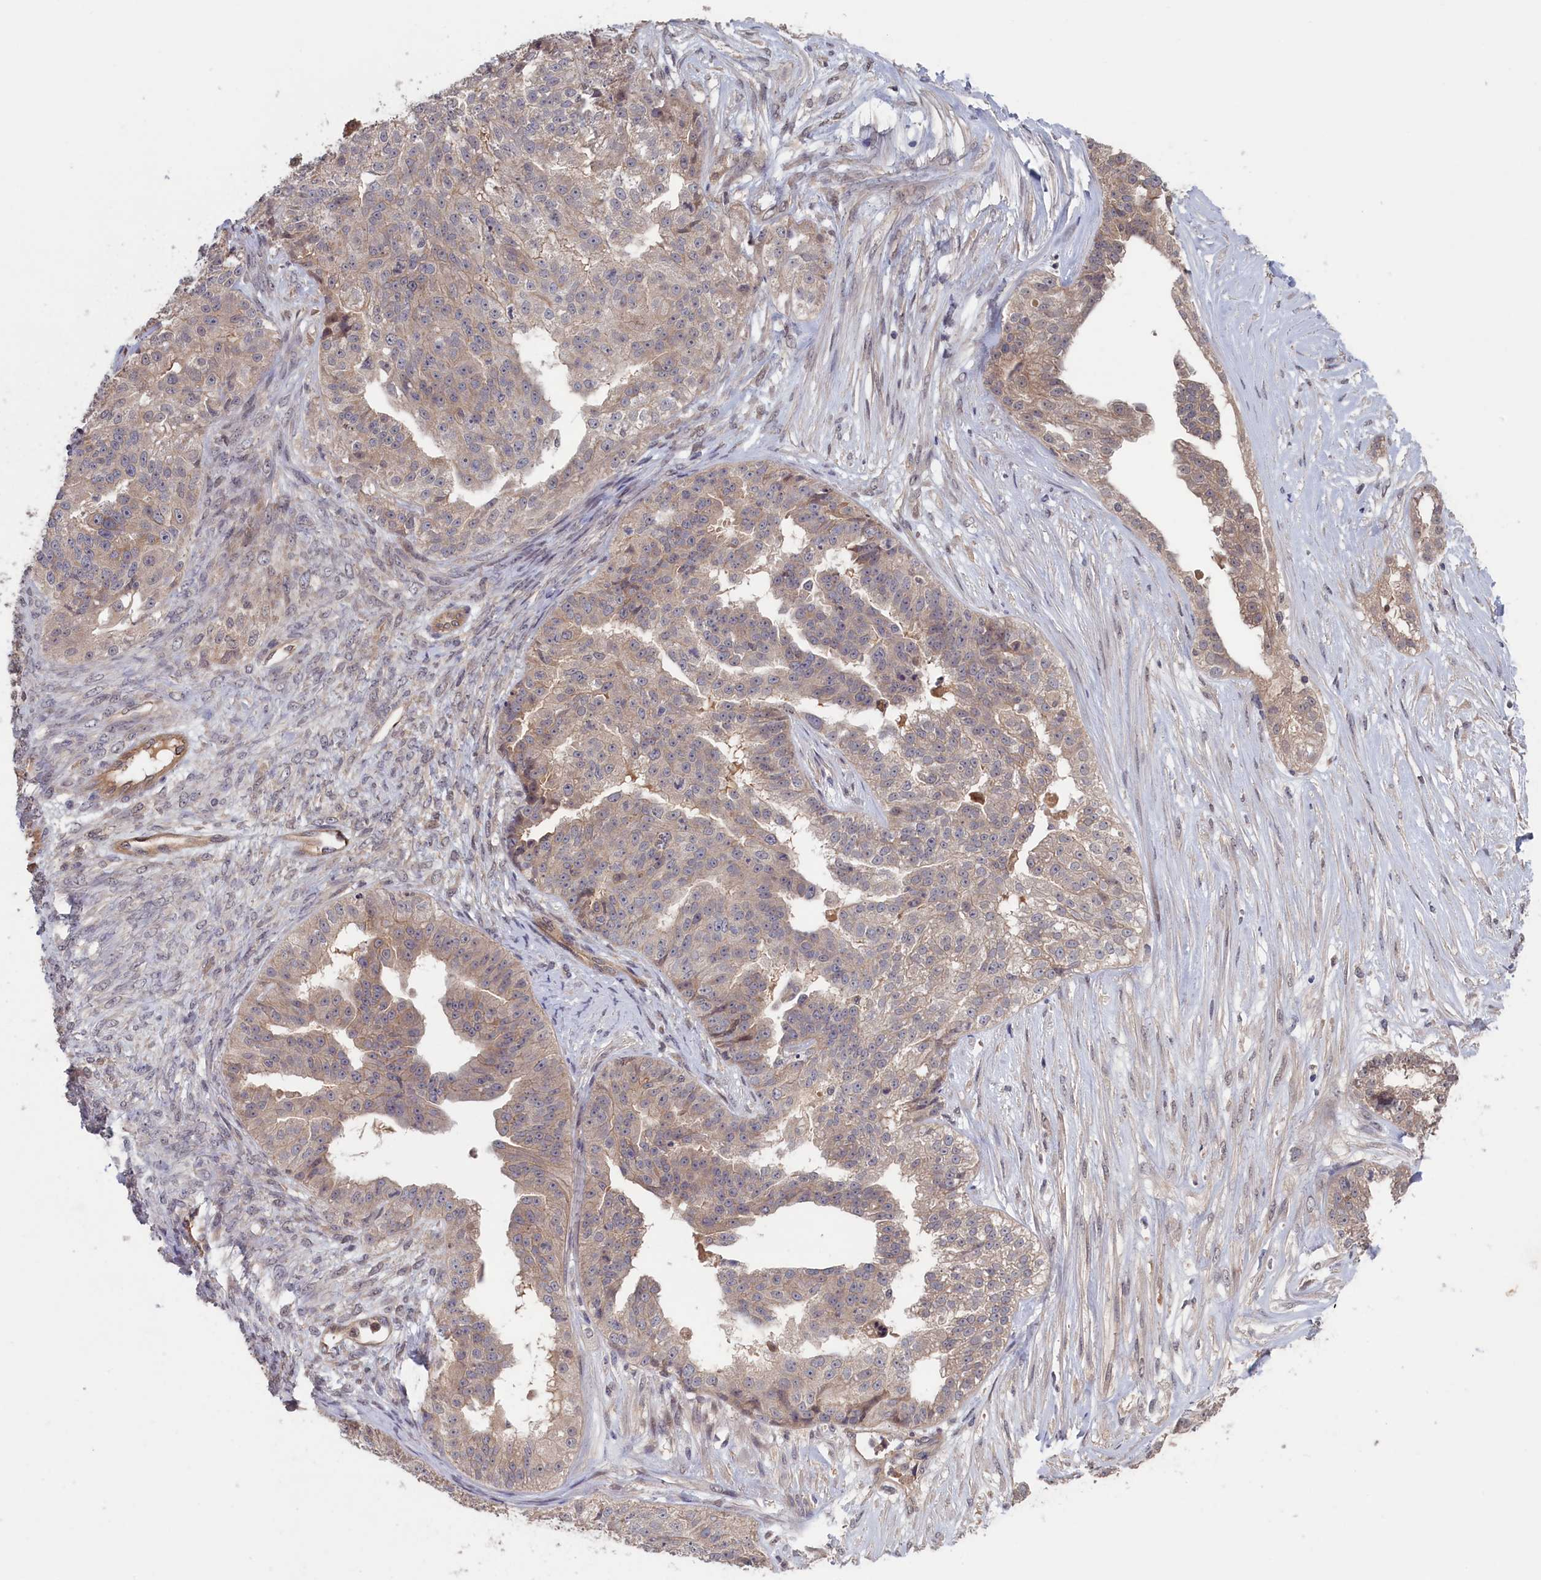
{"staining": {"intensity": "weak", "quantity": "25%-75%", "location": "cytoplasmic/membranous"}, "tissue": "ovarian cancer", "cell_type": "Tumor cells", "image_type": "cancer", "snomed": [{"axis": "morphology", "description": "Cystadenocarcinoma, serous, NOS"}, {"axis": "topography", "description": "Ovary"}], "caption": "IHC of serous cystadenocarcinoma (ovarian) exhibits low levels of weak cytoplasmic/membranous positivity in about 25%-75% of tumor cells.", "gene": "PLP2", "patient": {"sex": "female", "age": 58}}